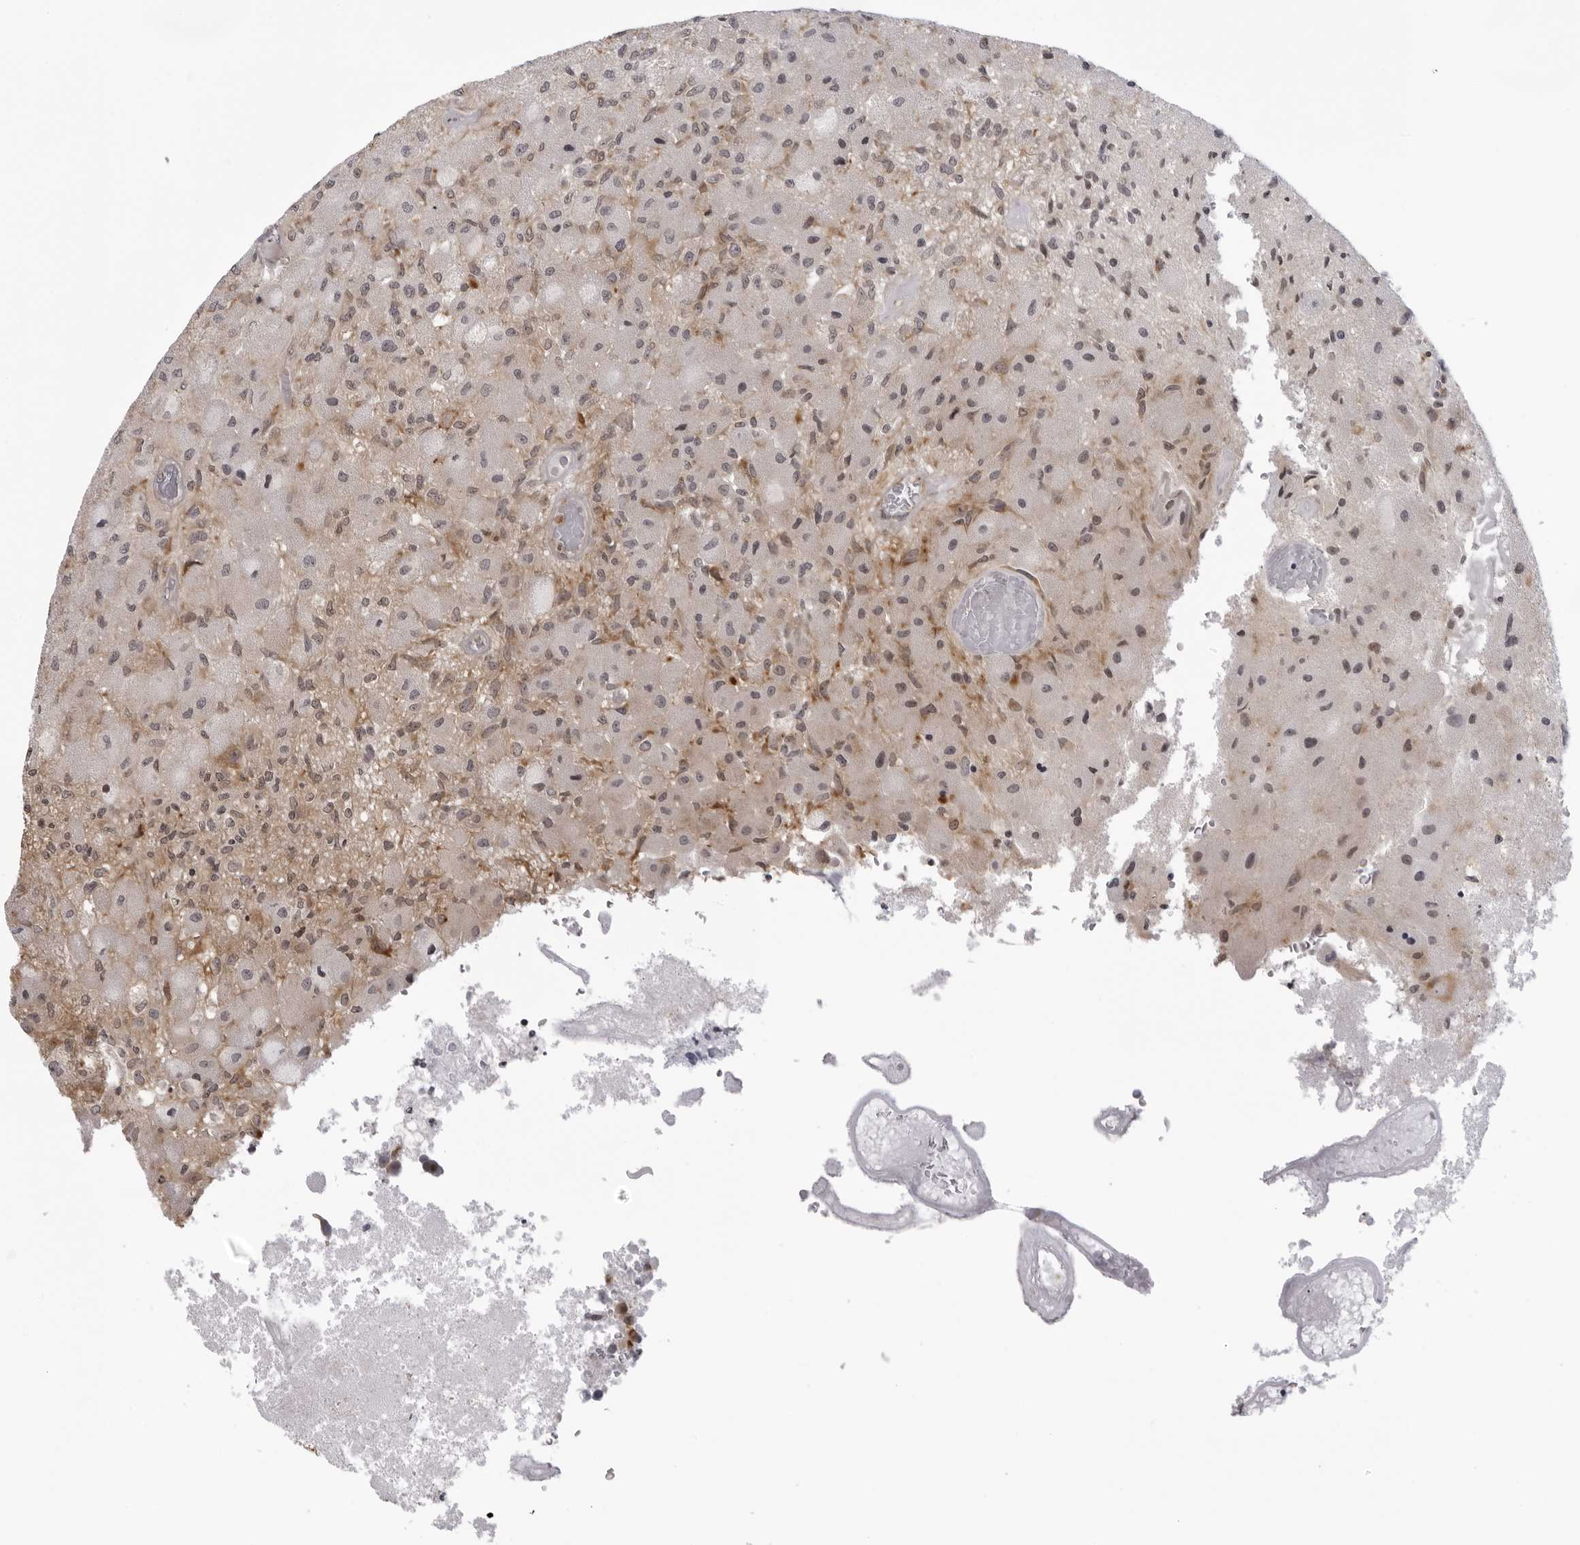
{"staining": {"intensity": "negative", "quantity": "none", "location": "none"}, "tissue": "glioma", "cell_type": "Tumor cells", "image_type": "cancer", "snomed": [{"axis": "morphology", "description": "Normal tissue, NOS"}, {"axis": "morphology", "description": "Glioma, malignant, High grade"}, {"axis": "topography", "description": "Cerebral cortex"}], "caption": "DAB immunohistochemical staining of human malignant high-grade glioma displays no significant expression in tumor cells.", "gene": "MRPS15", "patient": {"sex": "male", "age": 77}}